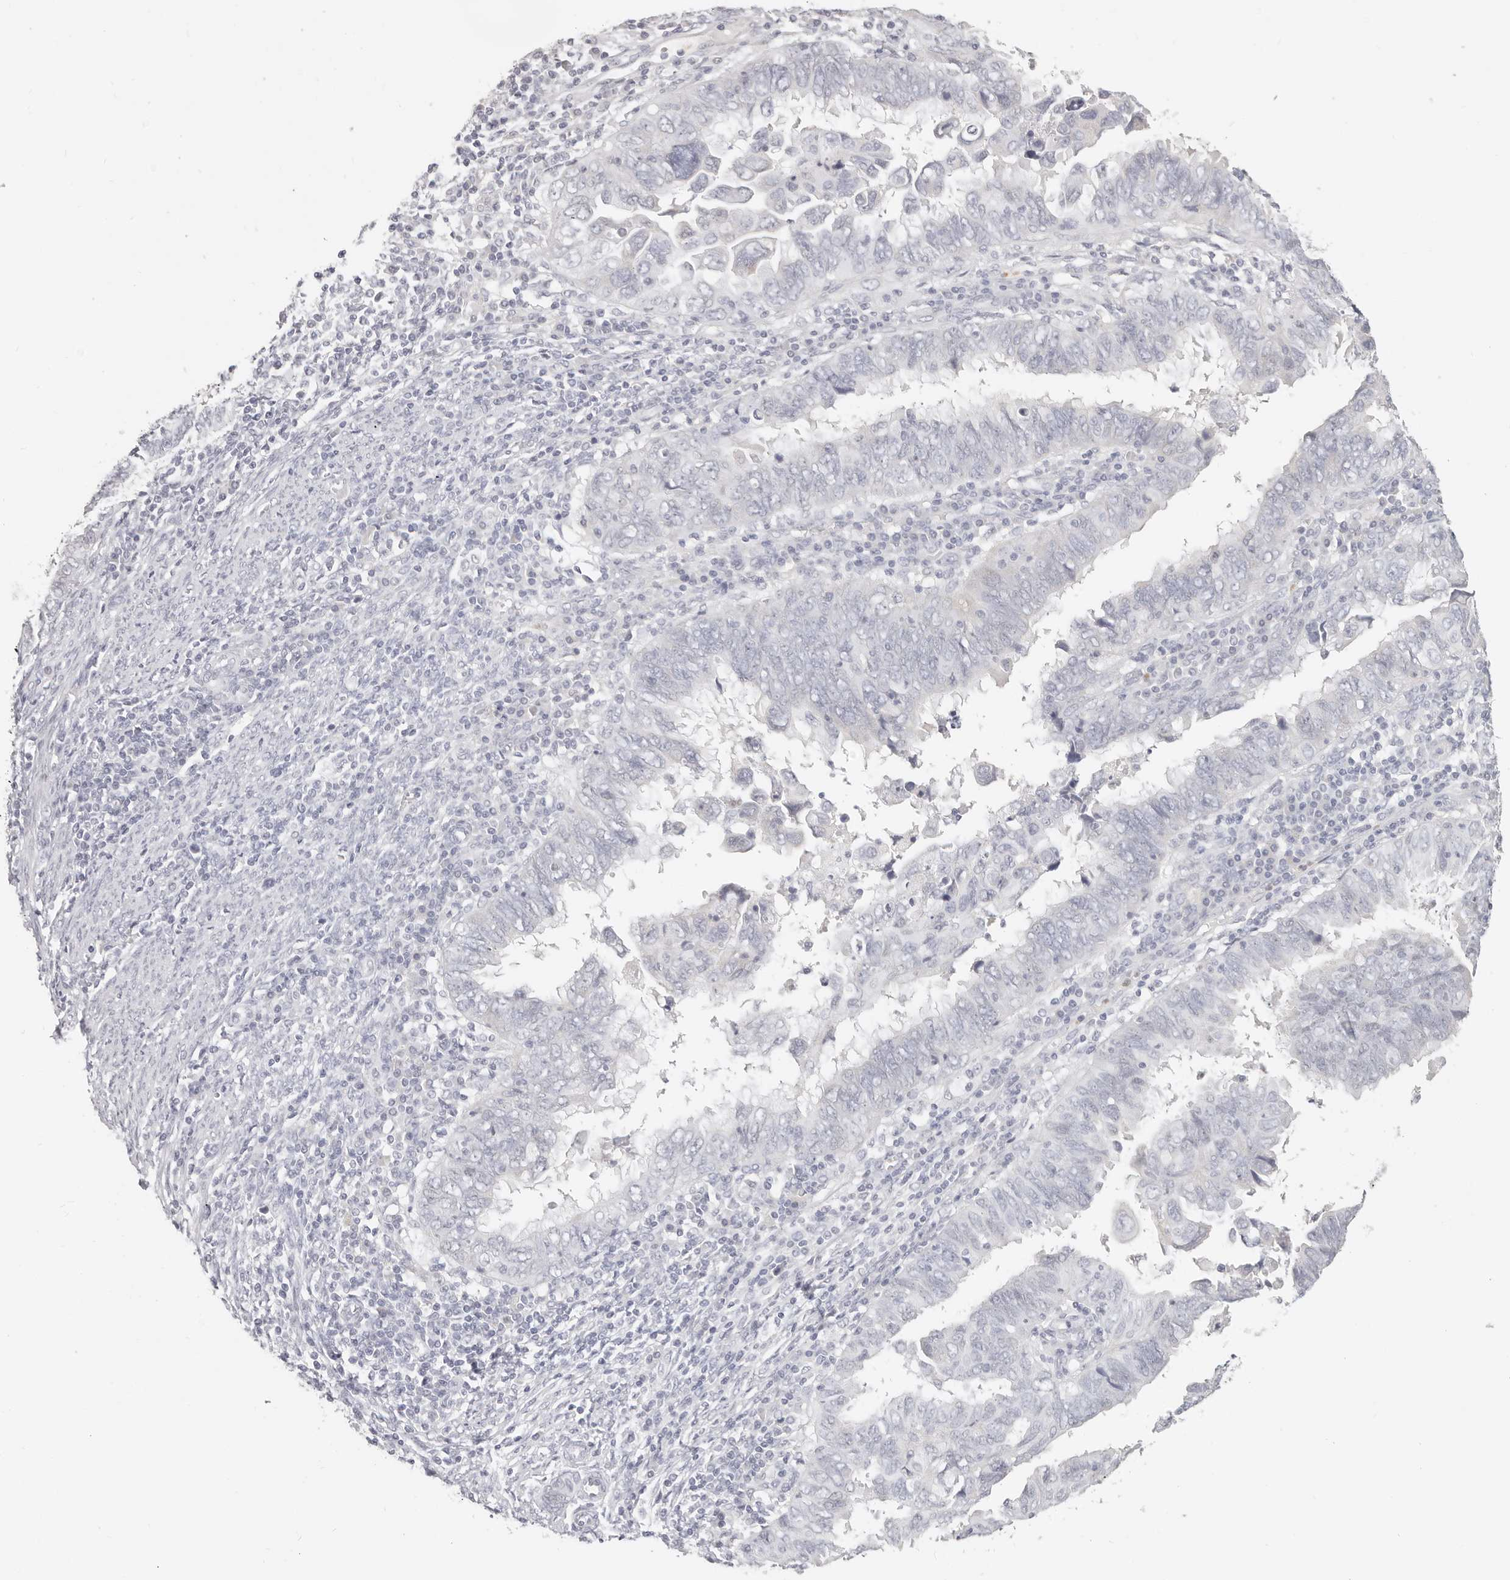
{"staining": {"intensity": "negative", "quantity": "none", "location": "none"}, "tissue": "endometrial cancer", "cell_type": "Tumor cells", "image_type": "cancer", "snomed": [{"axis": "morphology", "description": "Adenocarcinoma, NOS"}, {"axis": "topography", "description": "Uterus"}], "caption": "This micrograph is of endometrial cancer (adenocarcinoma) stained with IHC to label a protein in brown with the nuclei are counter-stained blue. There is no staining in tumor cells. (DAB immunohistochemistry, high magnification).", "gene": "ASCL1", "patient": {"sex": "female", "age": 77}}